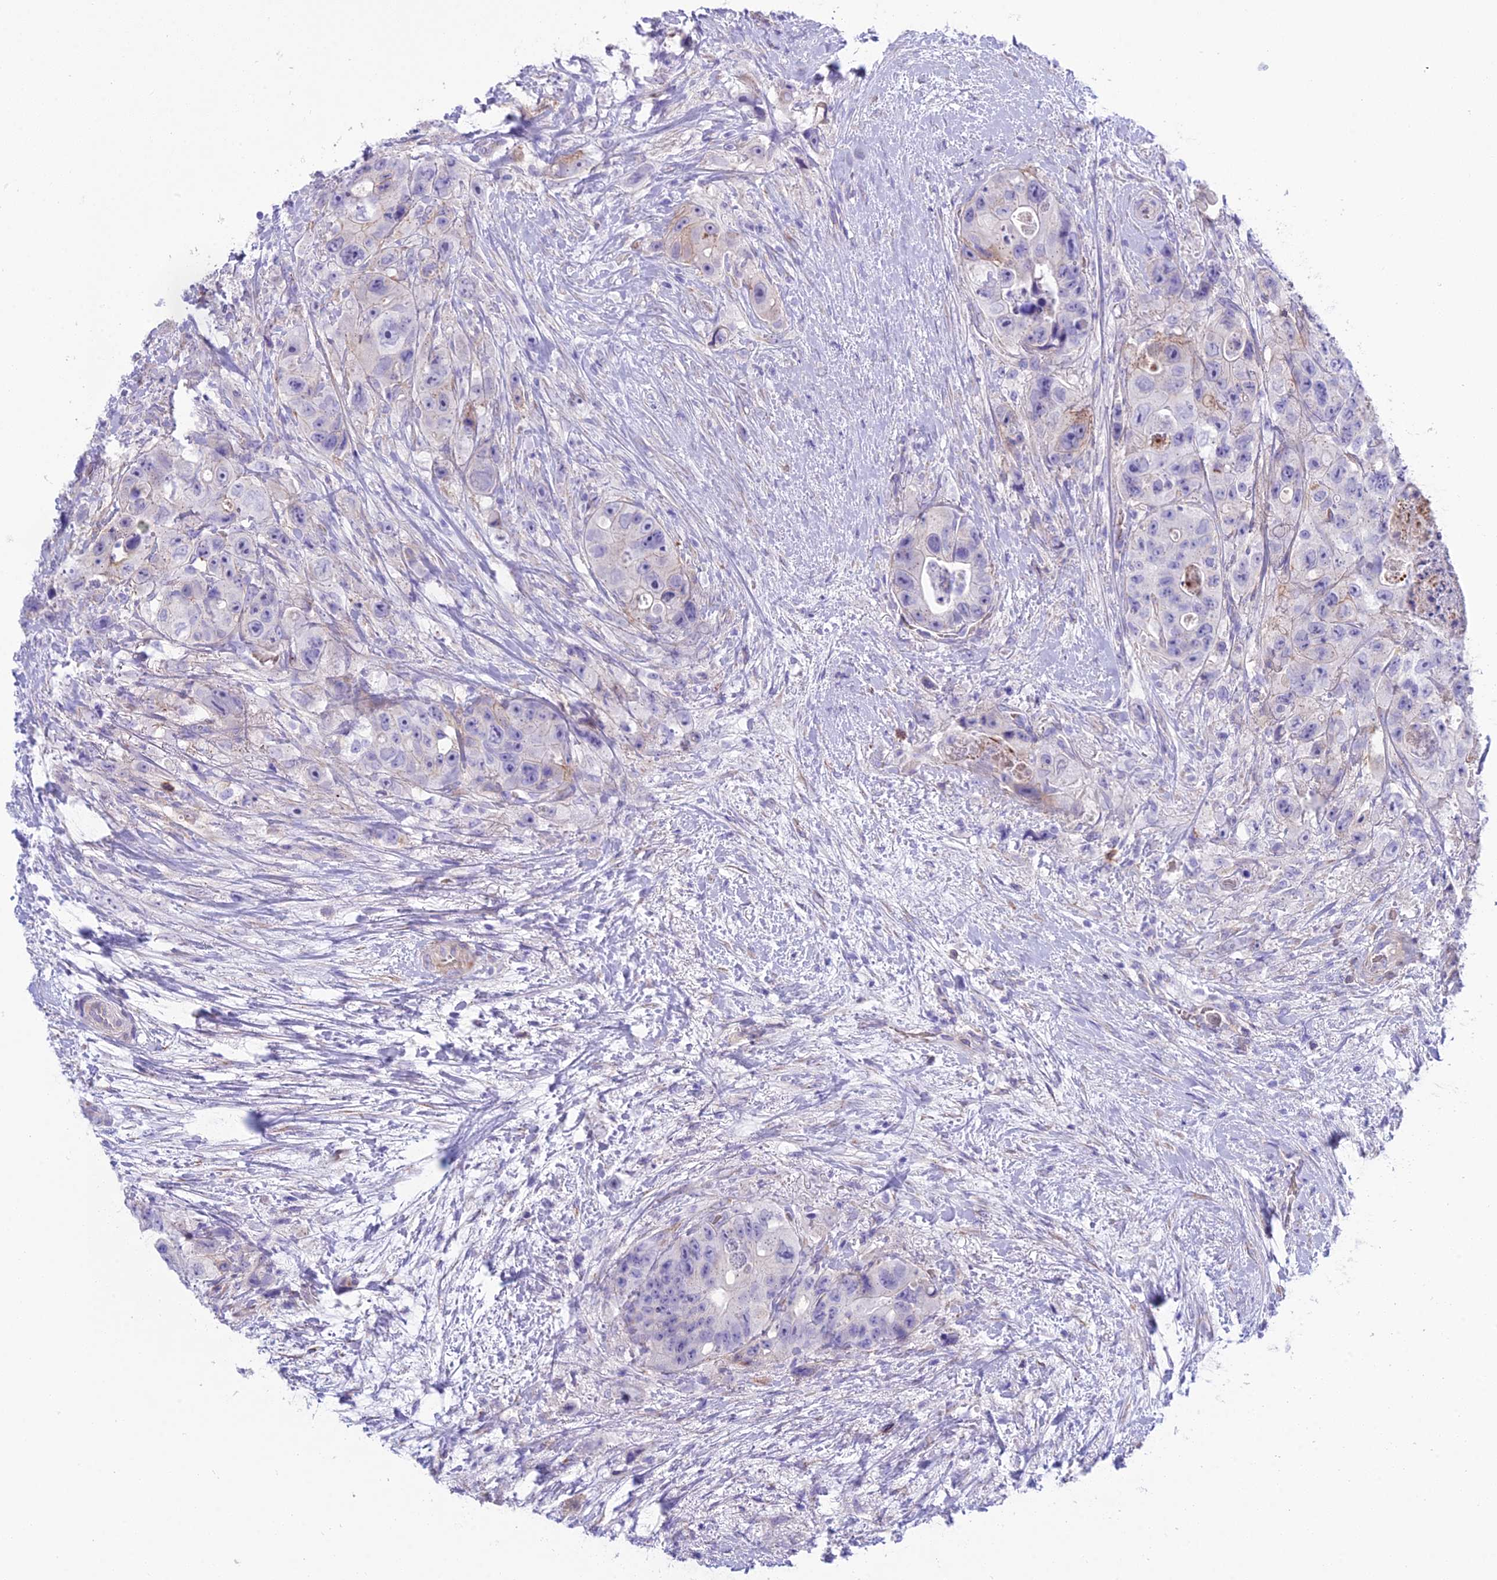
{"staining": {"intensity": "strong", "quantity": "<25%", "location": "cytoplasmic/membranous"}, "tissue": "colorectal cancer", "cell_type": "Tumor cells", "image_type": "cancer", "snomed": [{"axis": "morphology", "description": "Adenocarcinoma, NOS"}, {"axis": "topography", "description": "Colon"}], "caption": "There is medium levels of strong cytoplasmic/membranous expression in tumor cells of colorectal cancer, as demonstrated by immunohistochemical staining (brown color).", "gene": "OR1Q1", "patient": {"sex": "female", "age": 46}}